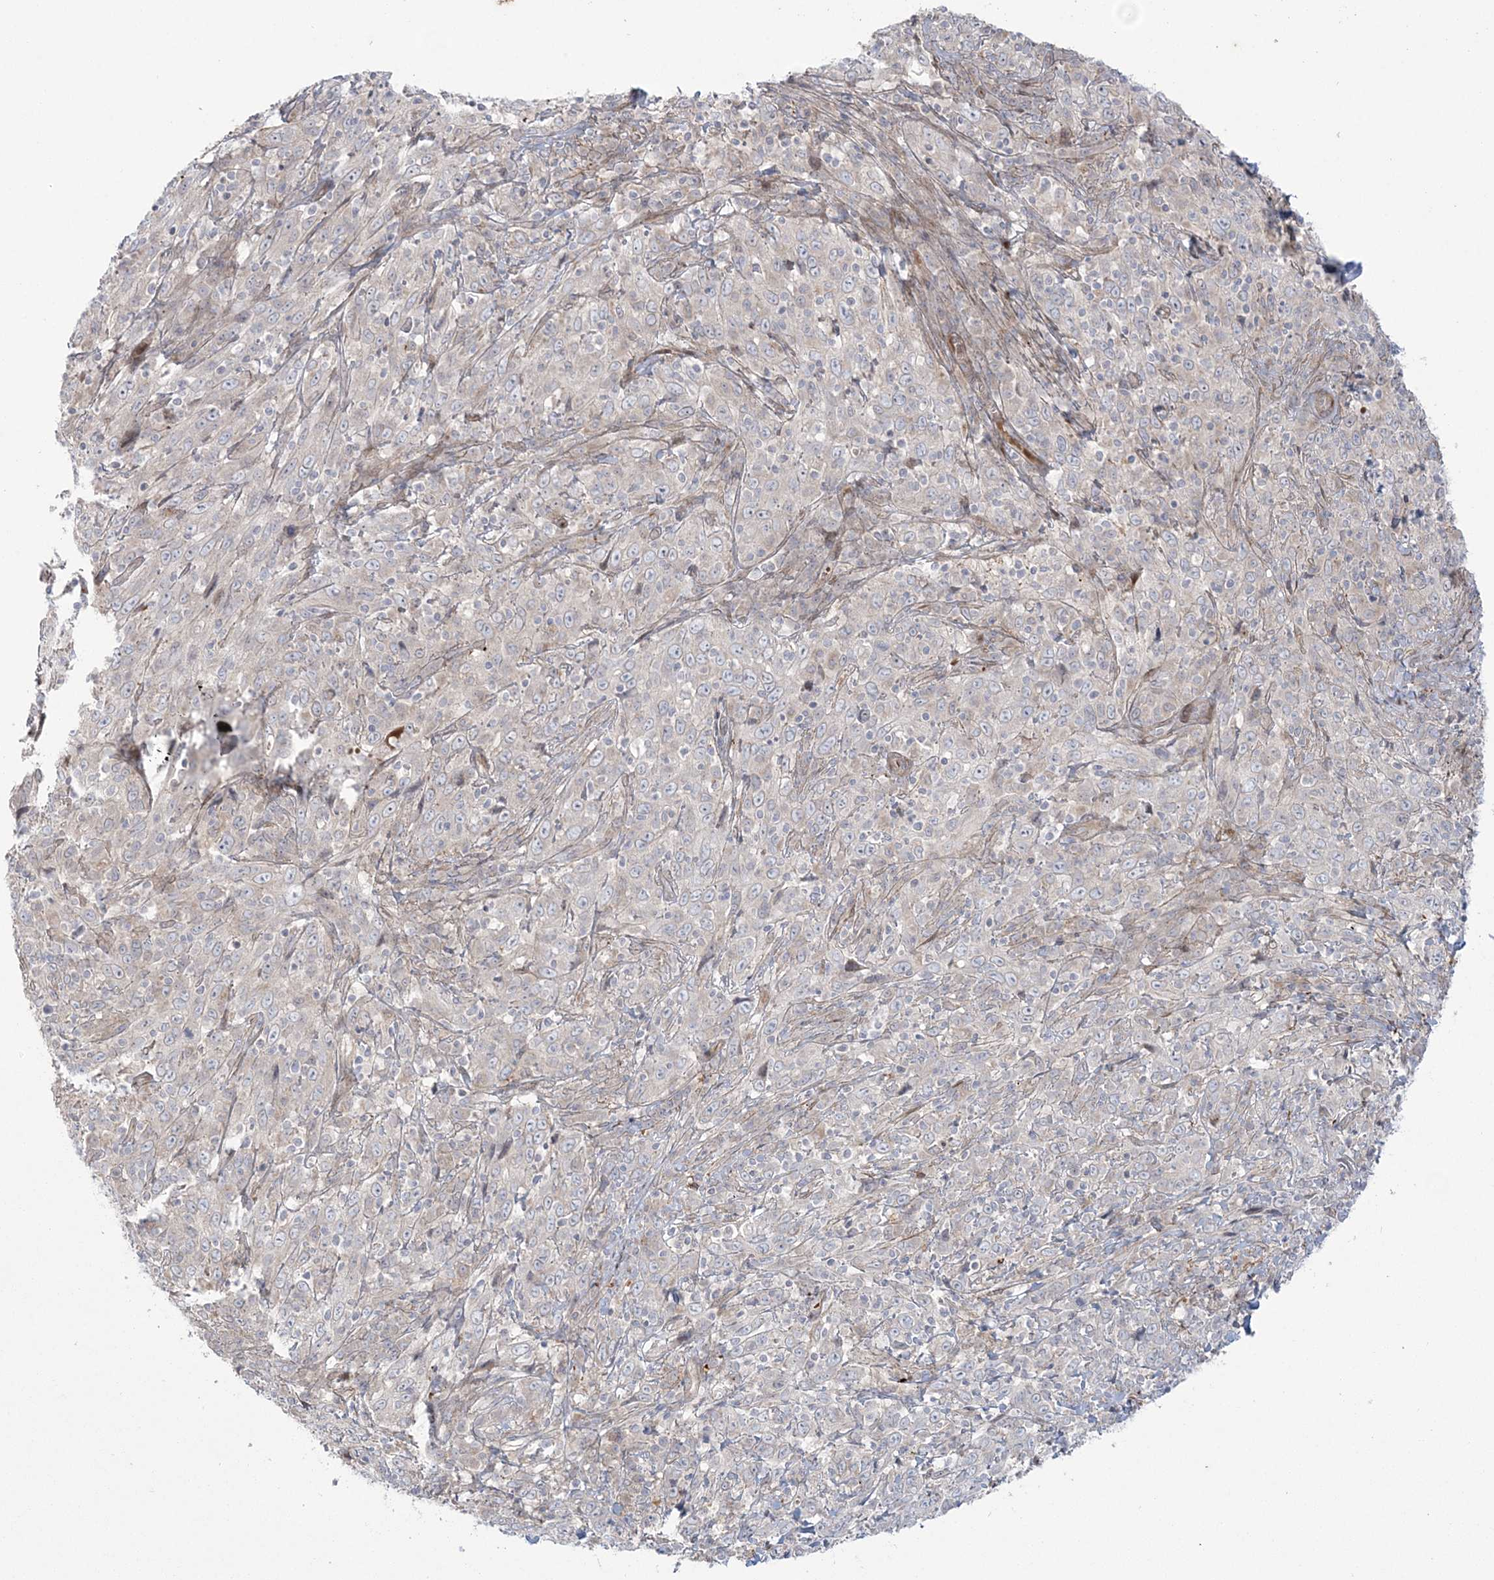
{"staining": {"intensity": "negative", "quantity": "none", "location": "none"}, "tissue": "cervical cancer", "cell_type": "Tumor cells", "image_type": "cancer", "snomed": [{"axis": "morphology", "description": "Squamous cell carcinoma, NOS"}, {"axis": "topography", "description": "Cervix"}], "caption": "High magnification brightfield microscopy of cervical cancer stained with DAB (brown) and counterstained with hematoxylin (blue): tumor cells show no significant positivity.", "gene": "NUDT9", "patient": {"sex": "female", "age": 46}}